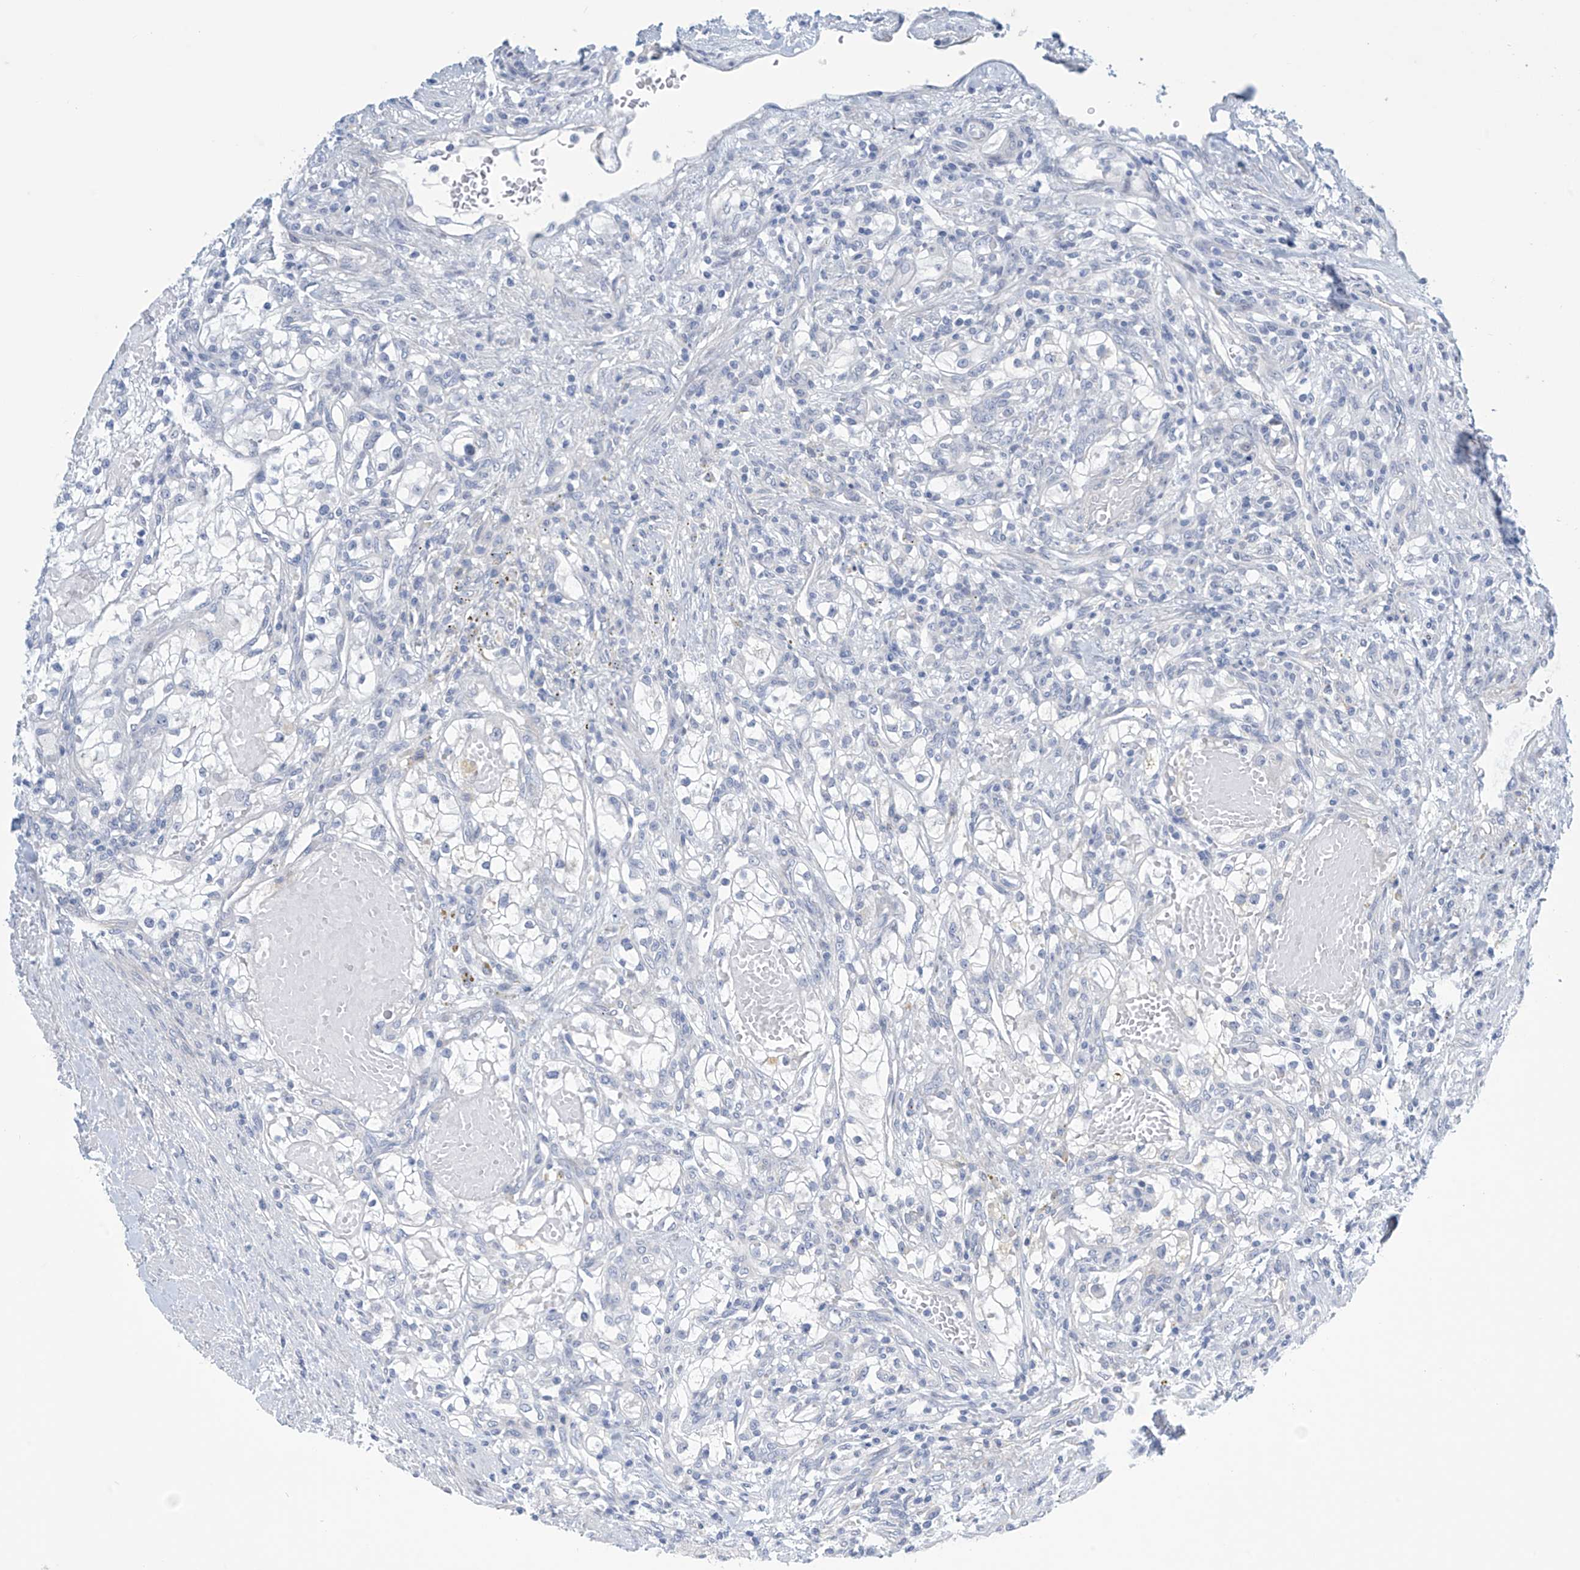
{"staining": {"intensity": "negative", "quantity": "none", "location": "none"}, "tissue": "renal cancer", "cell_type": "Tumor cells", "image_type": "cancer", "snomed": [{"axis": "morphology", "description": "Normal tissue, NOS"}, {"axis": "morphology", "description": "Adenocarcinoma, NOS"}, {"axis": "topography", "description": "Kidney"}], "caption": "This micrograph is of renal cancer stained with immunohistochemistry (IHC) to label a protein in brown with the nuclei are counter-stained blue. There is no positivity in tumor cells. (Immunohistochemistry (ihc), brightfield microscopy, high magnification).", "gene": "SLC35A5", "patient": {"sex": "male", "age": 68}}